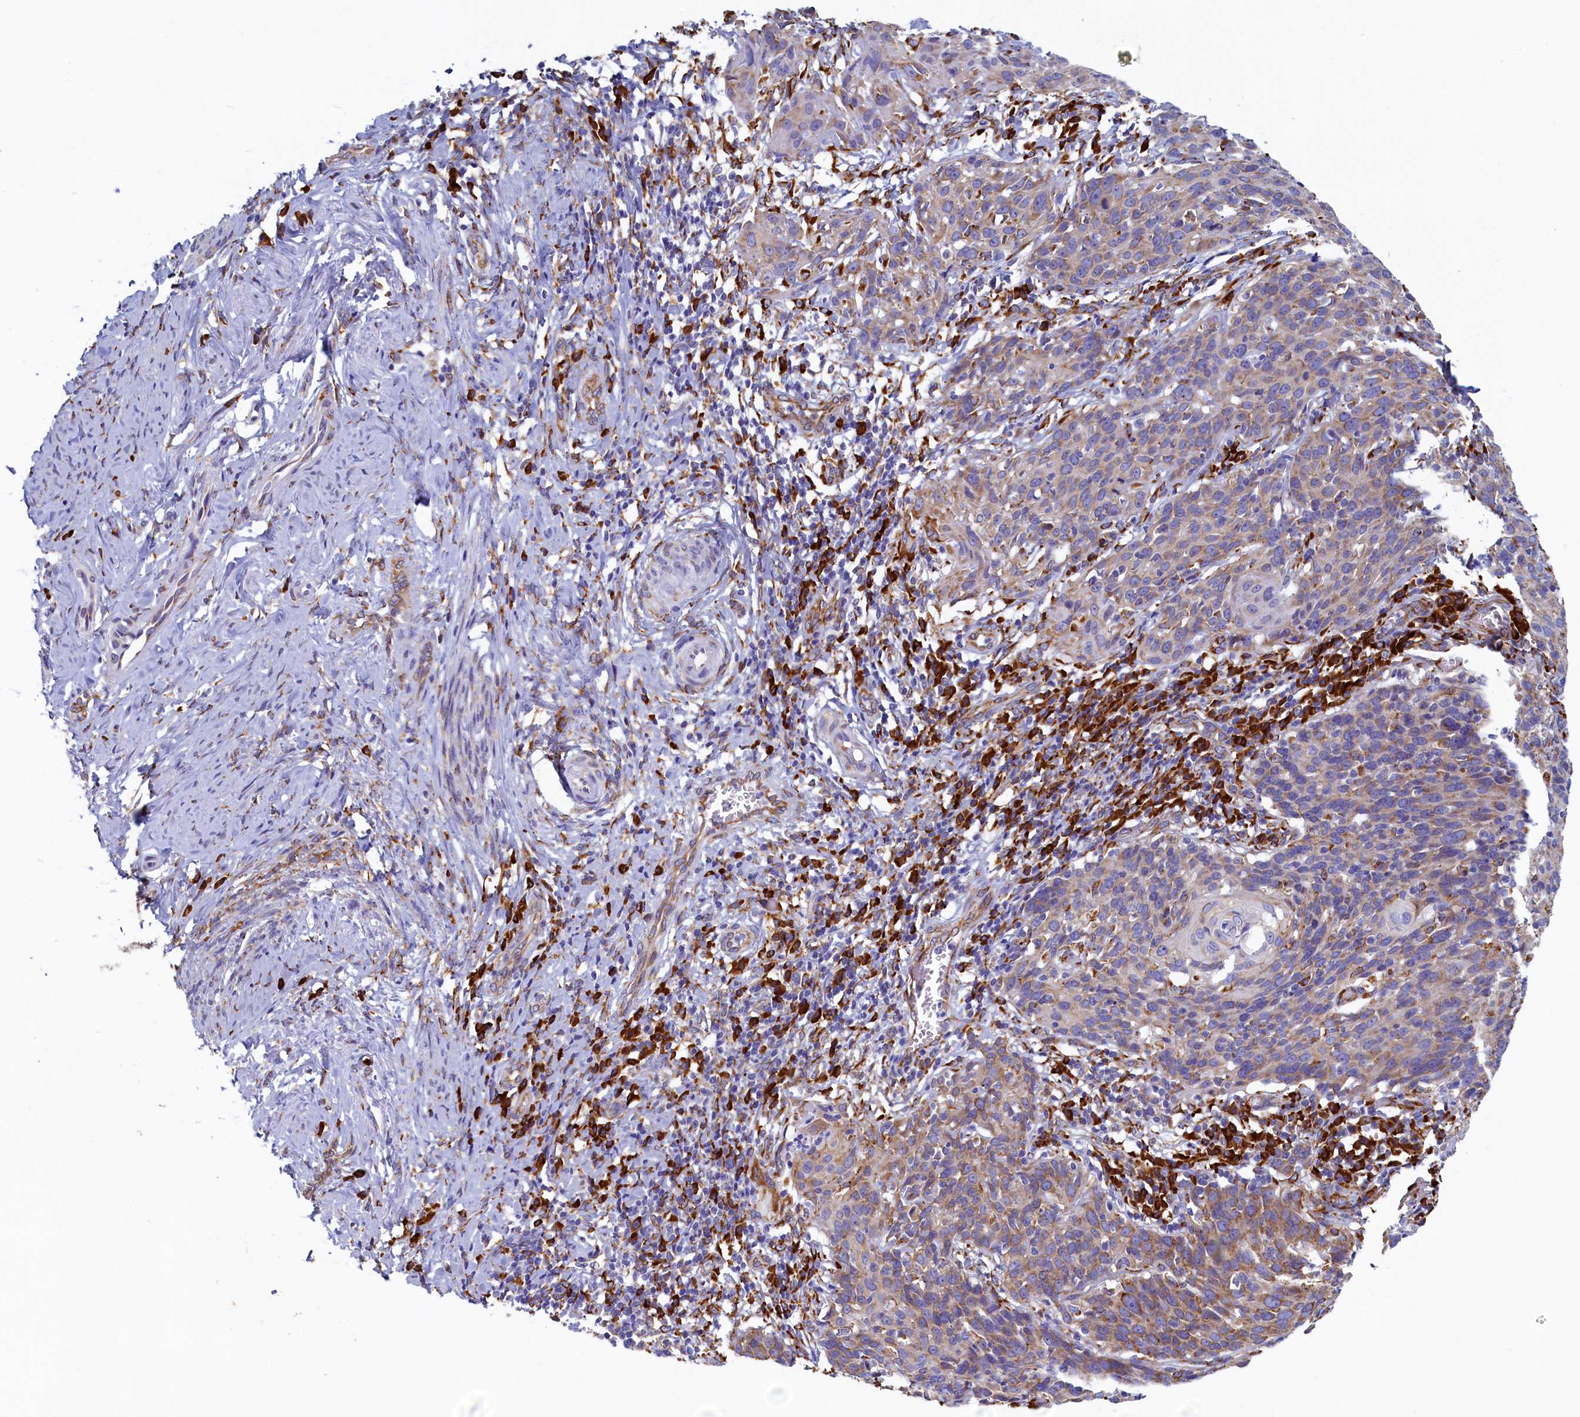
{"staining": {"intensity": "moderate", "quantity": ">75%", "location": "cytoplasmic/membranous"}, "tissue": "cervical cancer", "cell_type": "Tumor cells", "image_type": "cancer", "snomed": [{"axis": "morphology", "description": "Squamous cell carcinoma, NOS"}, {"axis": "topography", "description": "Cervix"}], "caption": "A photomicrograph showing moderate cytoplasmic/membranous expression in about >75% of tumor cells in cervical cancer, as visualized by brown immunohistochemical staining.", "gene": "TMEM18", "patient": {"sex": "female", "age": 50}}